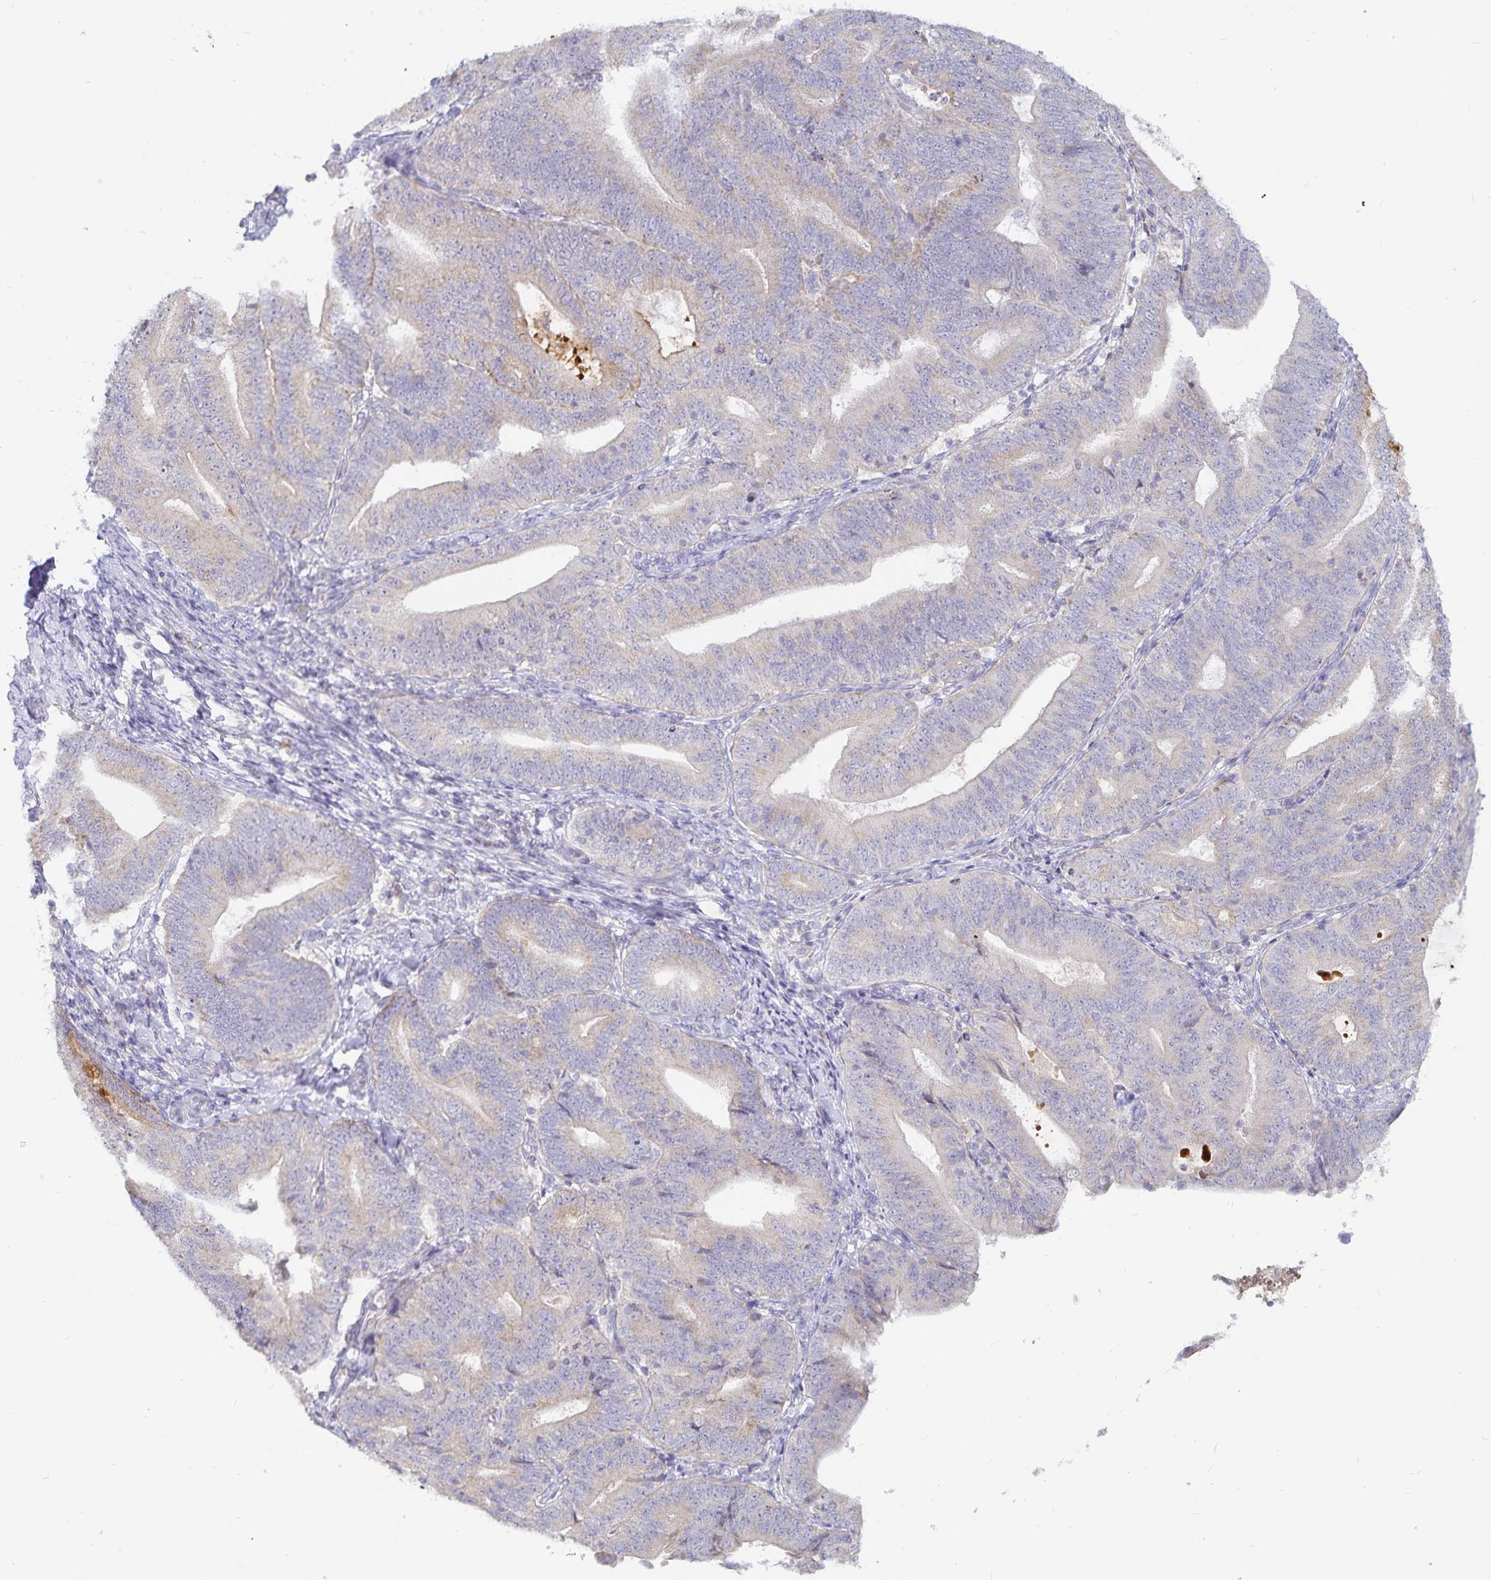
{"staining": {"intensity": "weak", "quantity": "<25%", "location": "cytoplasmic/membranous"}, "tissue": "endometrial cancer", "cell_type": "Tumor cells", "image_type": "cancer", "snomed": [{"axis": "morphology", "description": "Adenocarcinoma, NOS"}, {"axis": "topography", "description": "Endometrium"}], "caption": "The micrograph exhibits no significant staining in tumor cells of endometrial cancer (adenocarcinoma).", "gene": "PKHD1", "patient": {"sex": "female", "age": 70}}